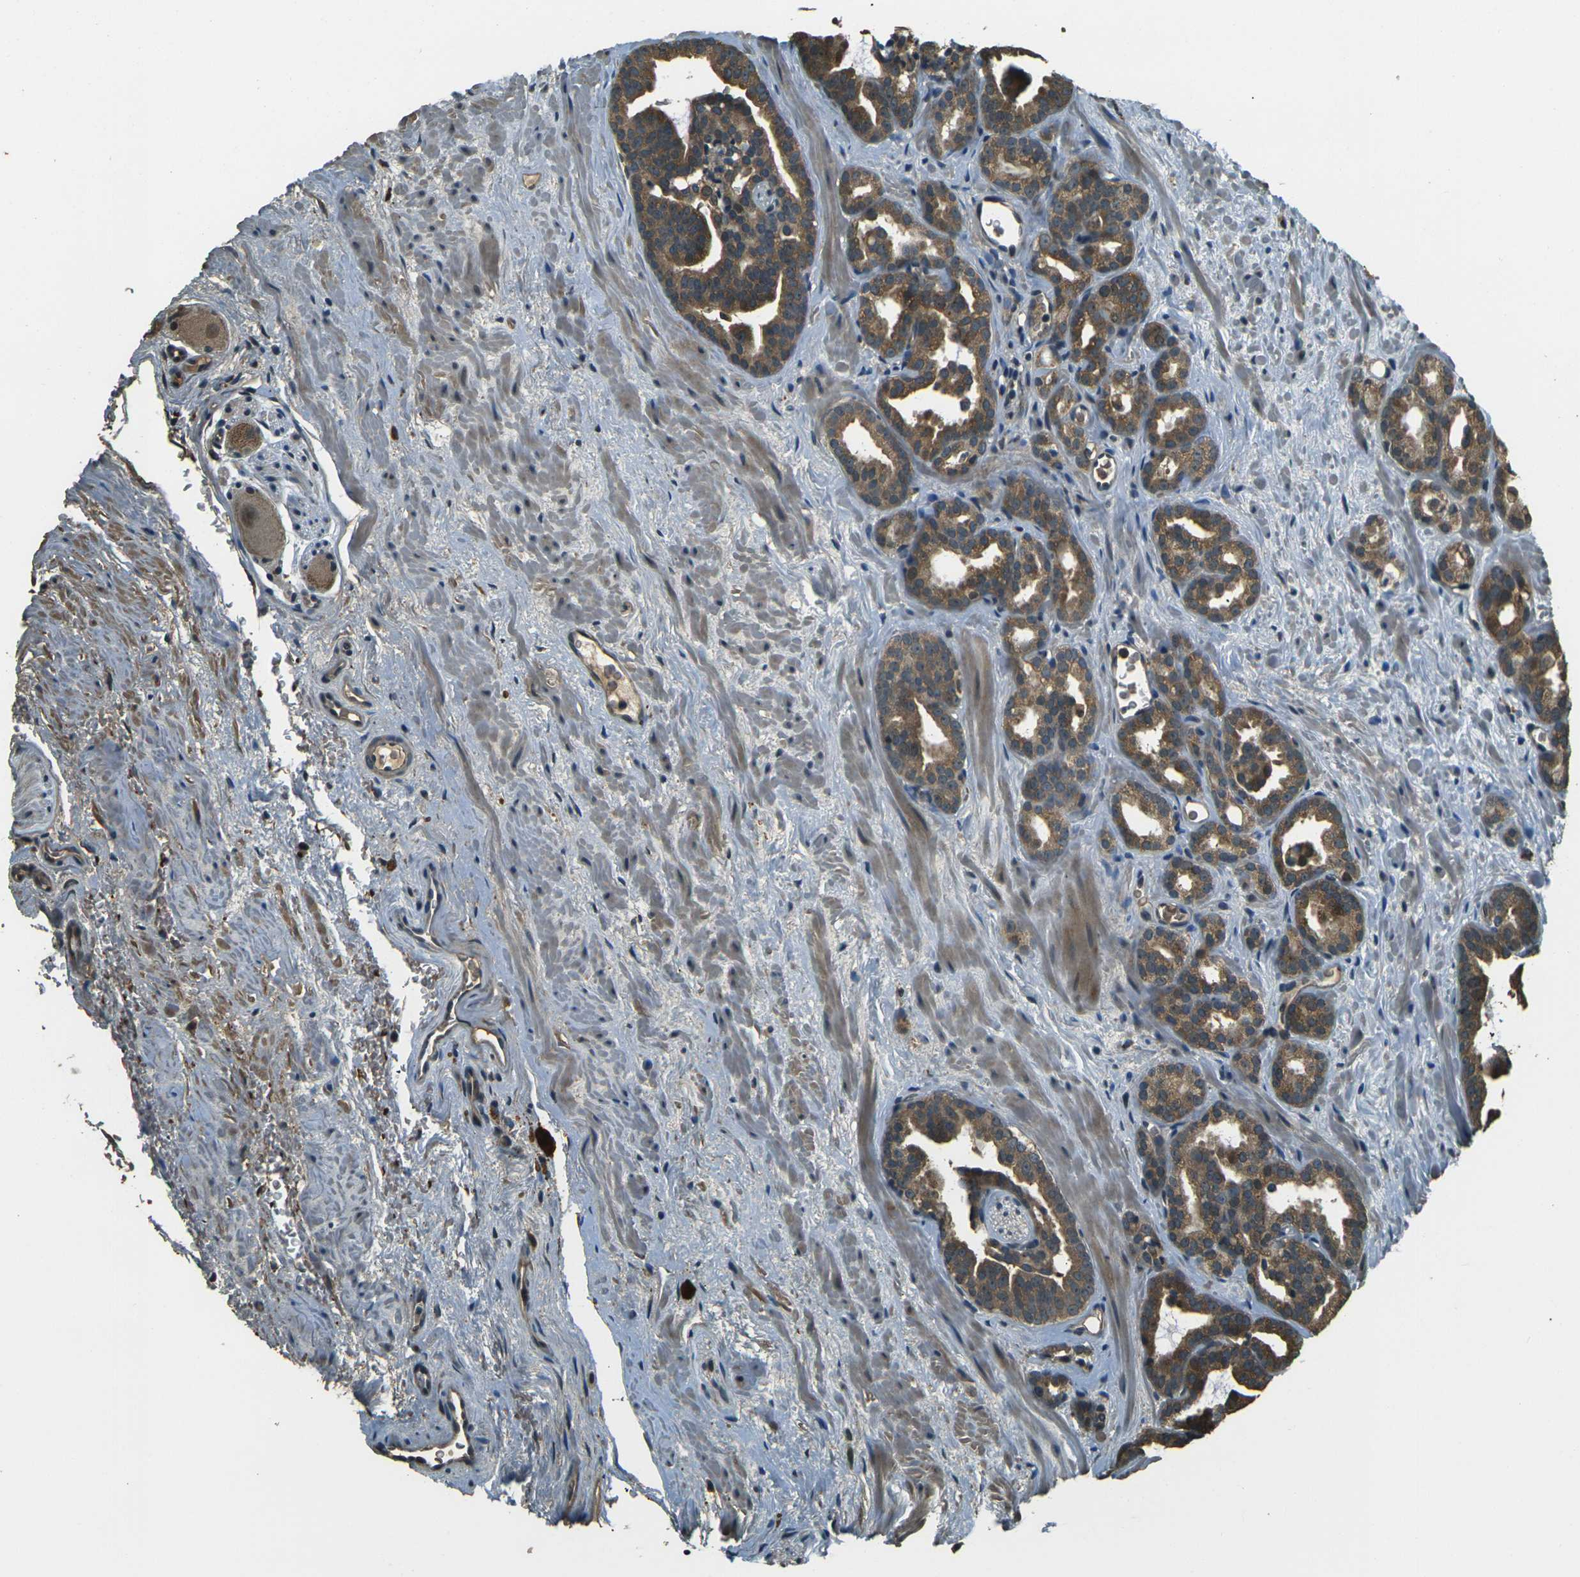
{"staining": {"intensity": "moderate", "quantity": ">75%", "location": "cytoplasmic/membranous"}, "tissue": "prostate cancer", "cell_type": "Tumor cells", "image_type": "cancer", "snomed": [{"axis": "morphology", "description": "Adenocarcinoma, Low grade"}, {"axis": "topography", "description": "Prostate"}], "caption": "Protein analysis of prostate cancer (low-grade adenocarcinoma) tissue demonstrates moderate cytoplasmic/membranous positivity in about >75% of tumor cells. The staining was performed using DAB (3,3'-diaminobenzidine), with brown indicating positive protein expression. Nuclei are stained blue with hematoxylin.", "gene": "TOR1A", "patient": {"sex": "male", "age": 63}}